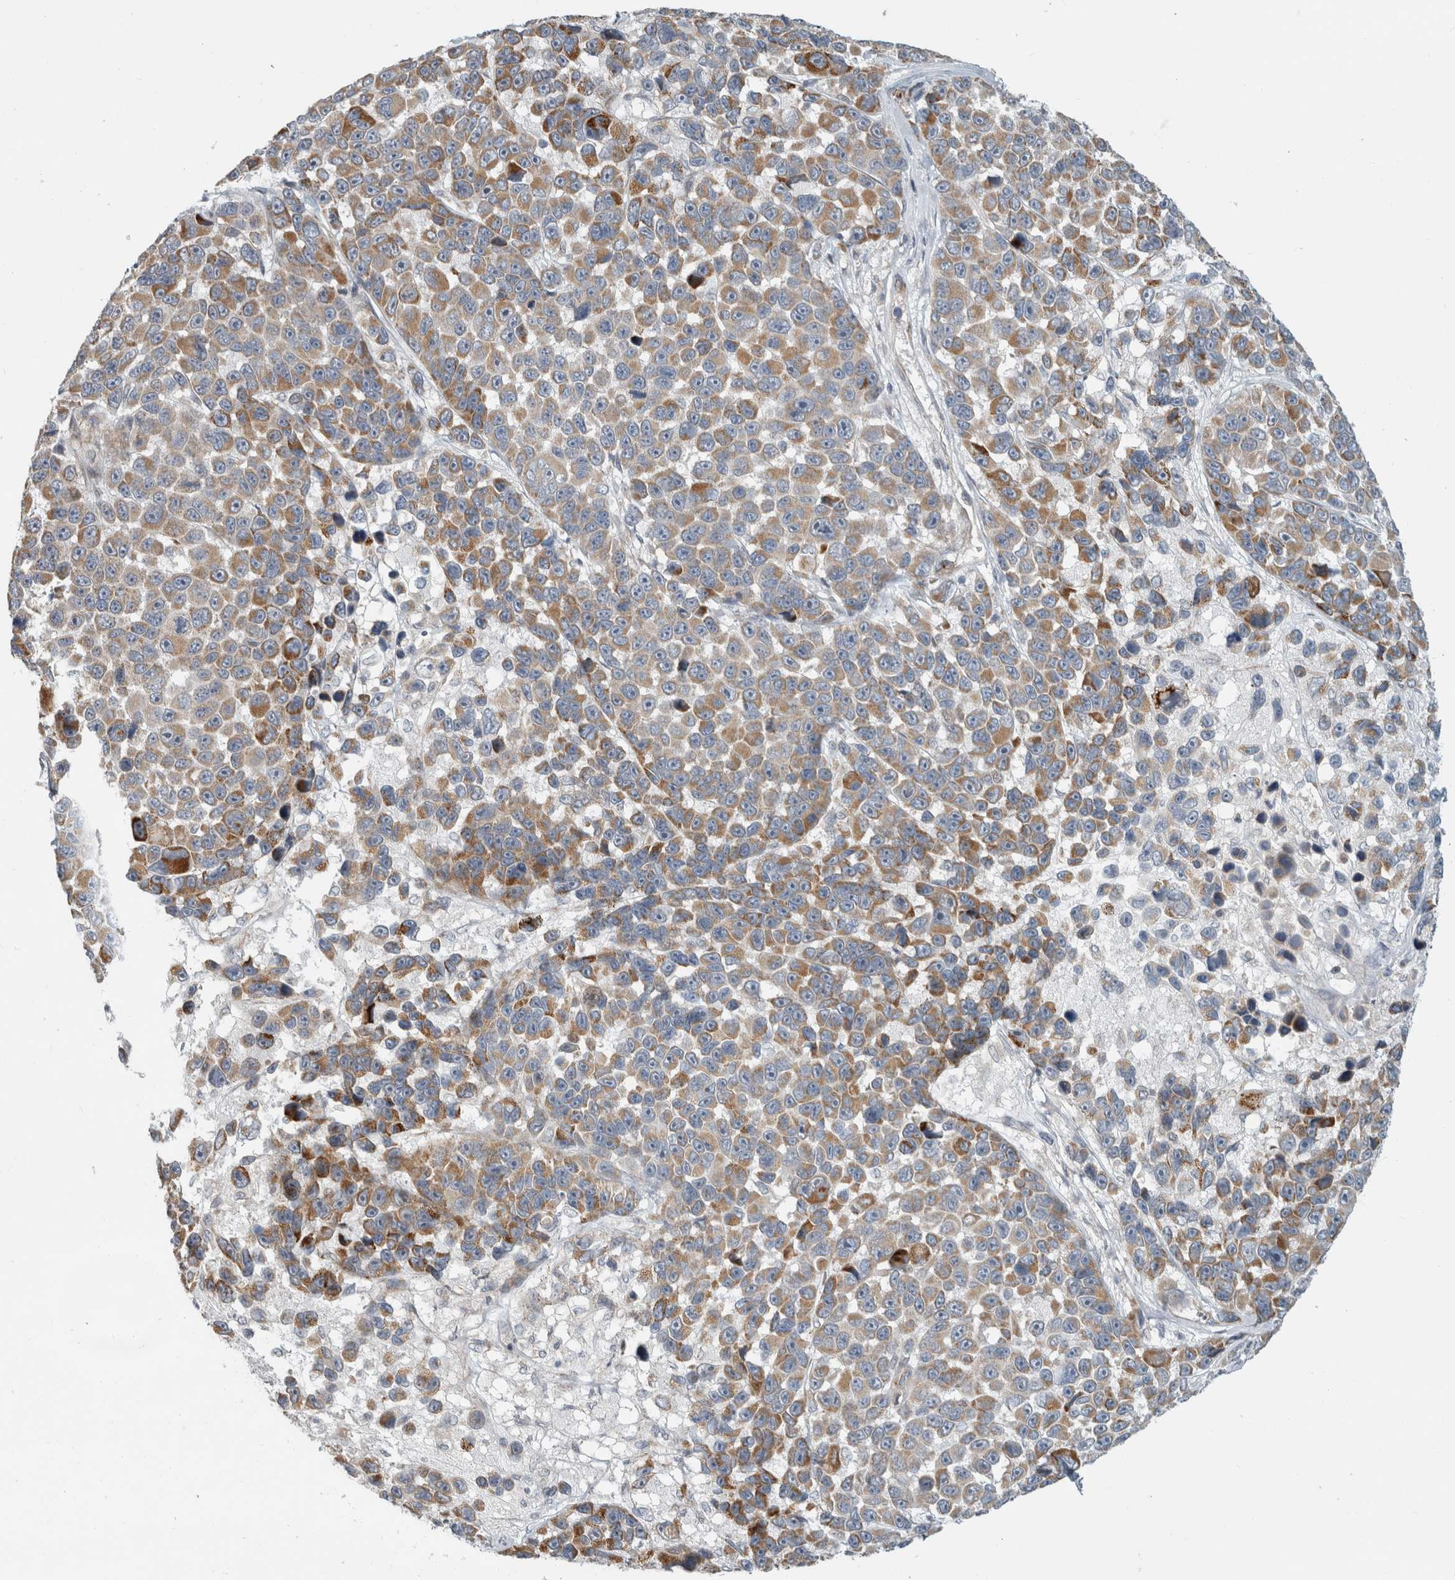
{"staining": {"intensity": "moderate", "quantity": ">75%", "location": "cytoplasmic/membranous"}, "tissue": "melanoma", "cell_type": "Tumor cells", "image_type": "cancer", "snomed": [{"axis": "morphology", "description": "Malignant melanoma, NOS"}, {"axis": "topography", "description": "Skin"}], "caption": "Melanoma stained for a protein exhibits moderate cytoplasmic/membranous positivity in tumor cells.", "gene": "KPNA5", "patient": {"sex": "male", "age": 53}}